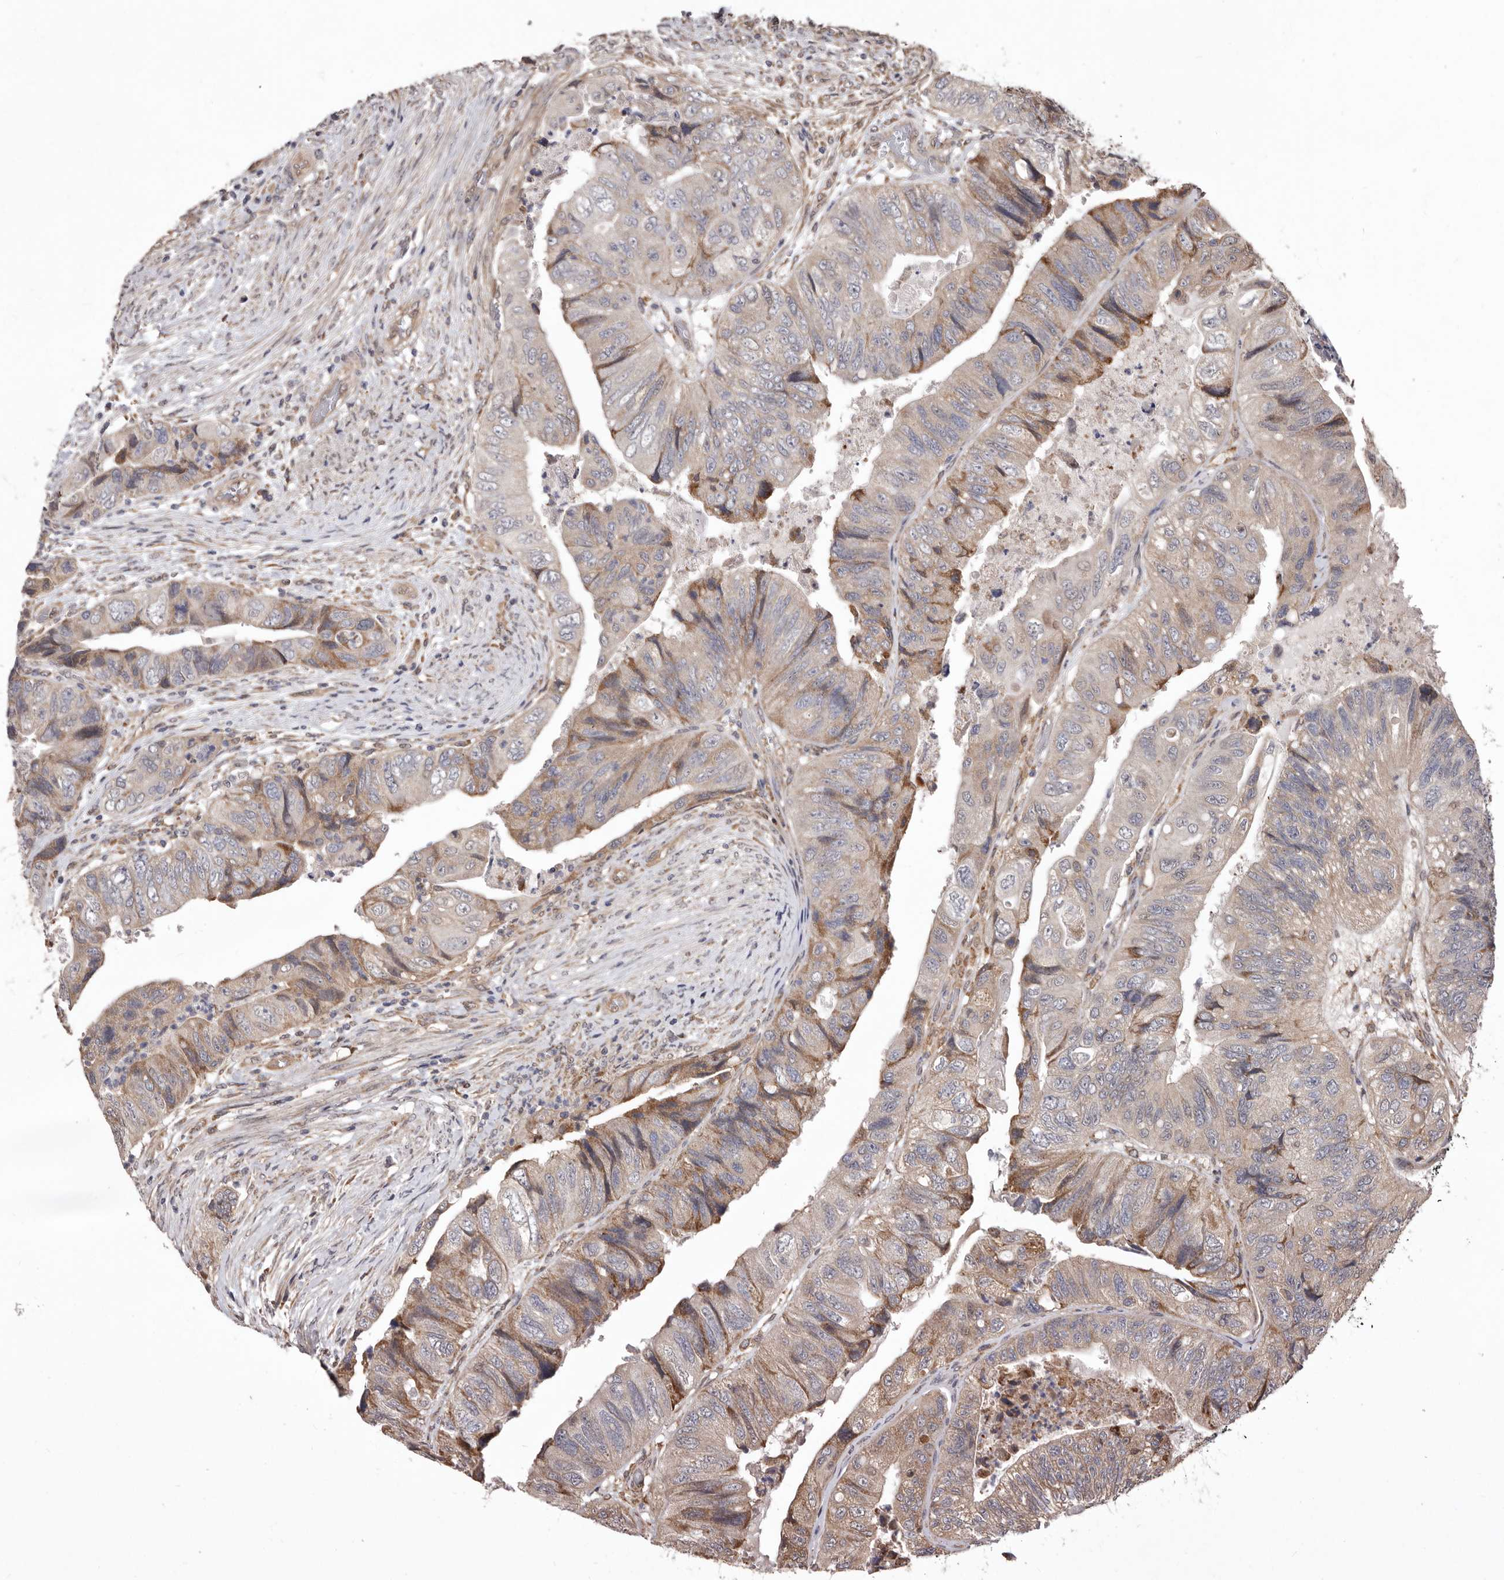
{"staining": {"intensity": "moderate", "quantity": "<25%", "location": "cytoplasmic/membranous"}, "tissue": "colorectal cancer", "cell_type": "Tumor cells", "image_type": "cancer", "snomed": [{"axis": "morphology", "description": "Adenocarcinoma, NOS"}, {"axis": "topography", "description": "Rectum"}], "caption": "Immunohistochemical staining of human colorectal cancer exhibits low levels of moderate cytoplasmic/membranous positivity in about <25% of tumor cells. Immunohistochemistry stains the protein of interest in brown and the nuclei are stained blue.", "gene": "RRM2B", "patient": {"sex": "male", "age": 63}}